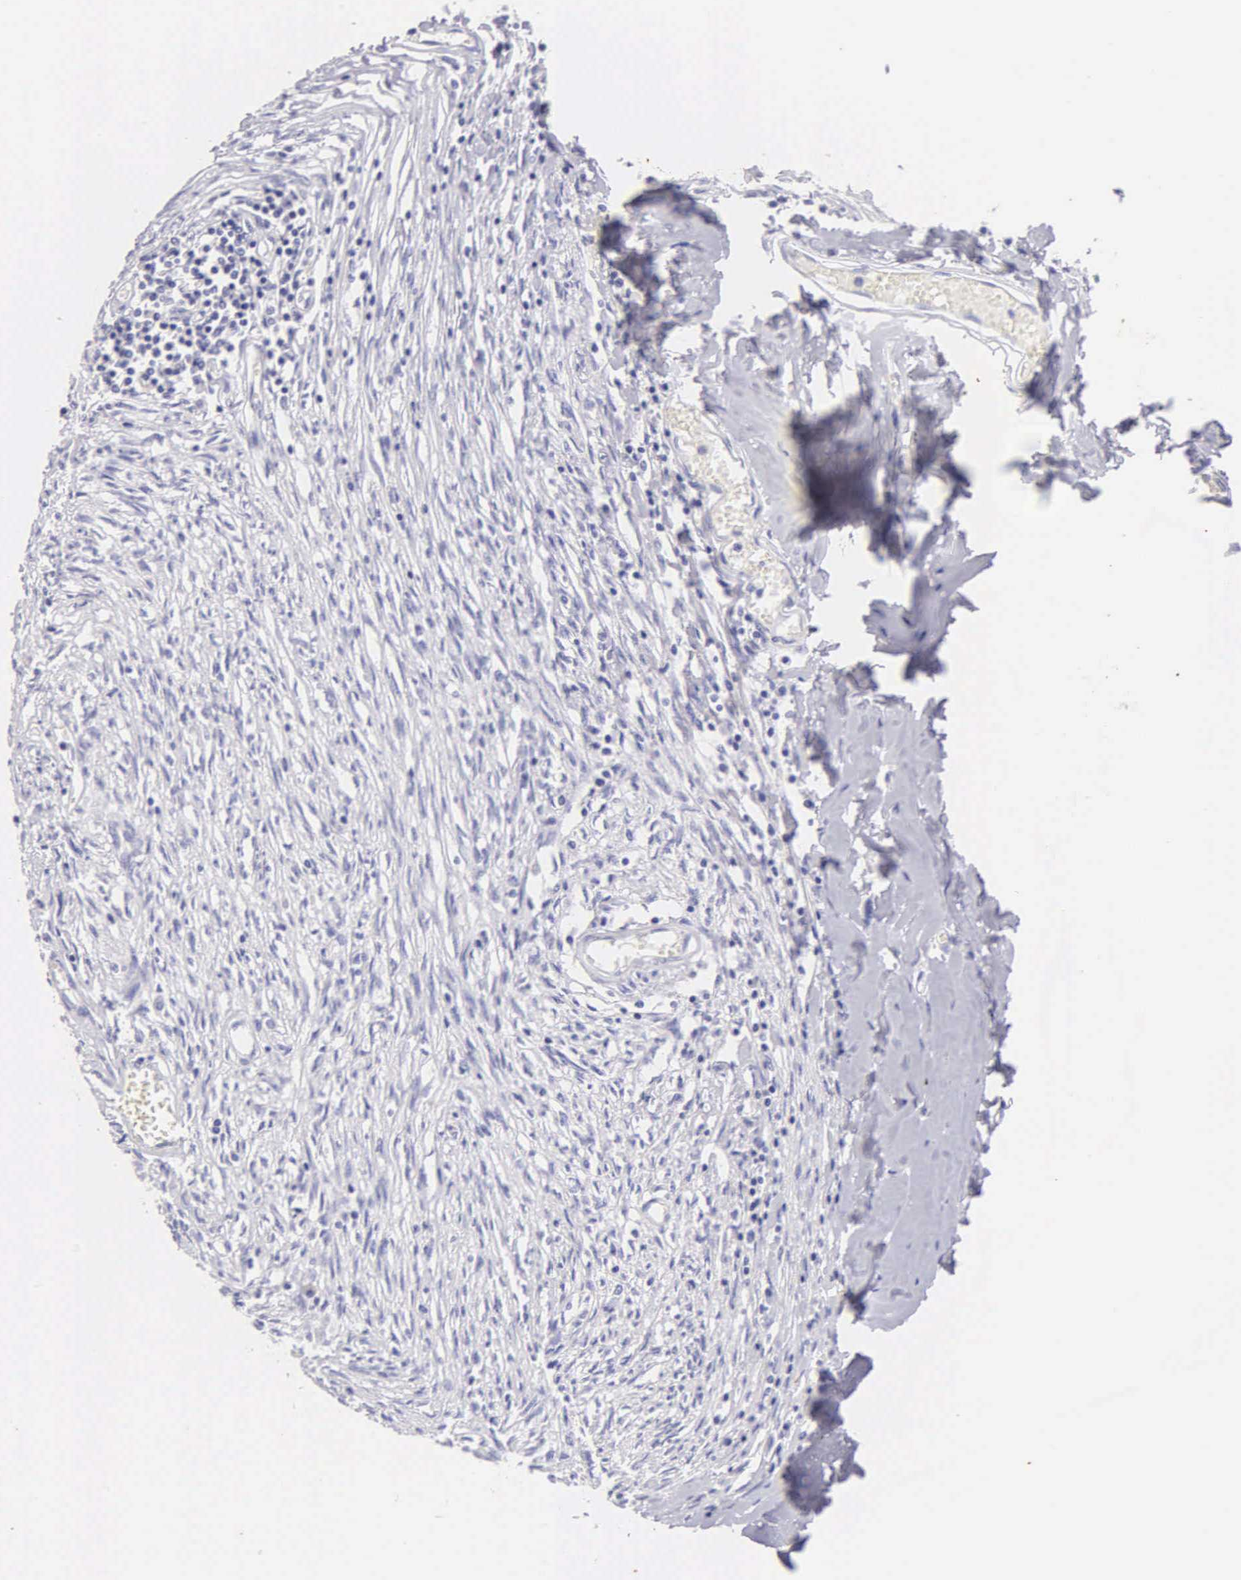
{"staining": {"intensity": "negative", "quantity": "none", "location": "none"}, "tissue": "adipose tissue", "cell_type": "Adipocytes", "image_type": "normal", "snomed": [{"axis": "morphology", "description": "Normal tissue, NOS"}, {"axis": "morphology", "description": "Sarcoma, NOS"}, {"axis": "topography", "description": "Skin"}, {"axis": "topography", "description": "Soft tissue"}], "caption": "A micrograph of adipose tissue stained for a protein exhibits no brown staining in adipocytes. (DAB (3,3'-diaminobenzidine) immunohistochemistry (IHC) visualized using brightfield microscopy, high magnification).", "gene": "KRT14", "patient": {"sex": "female", "age": 51}}